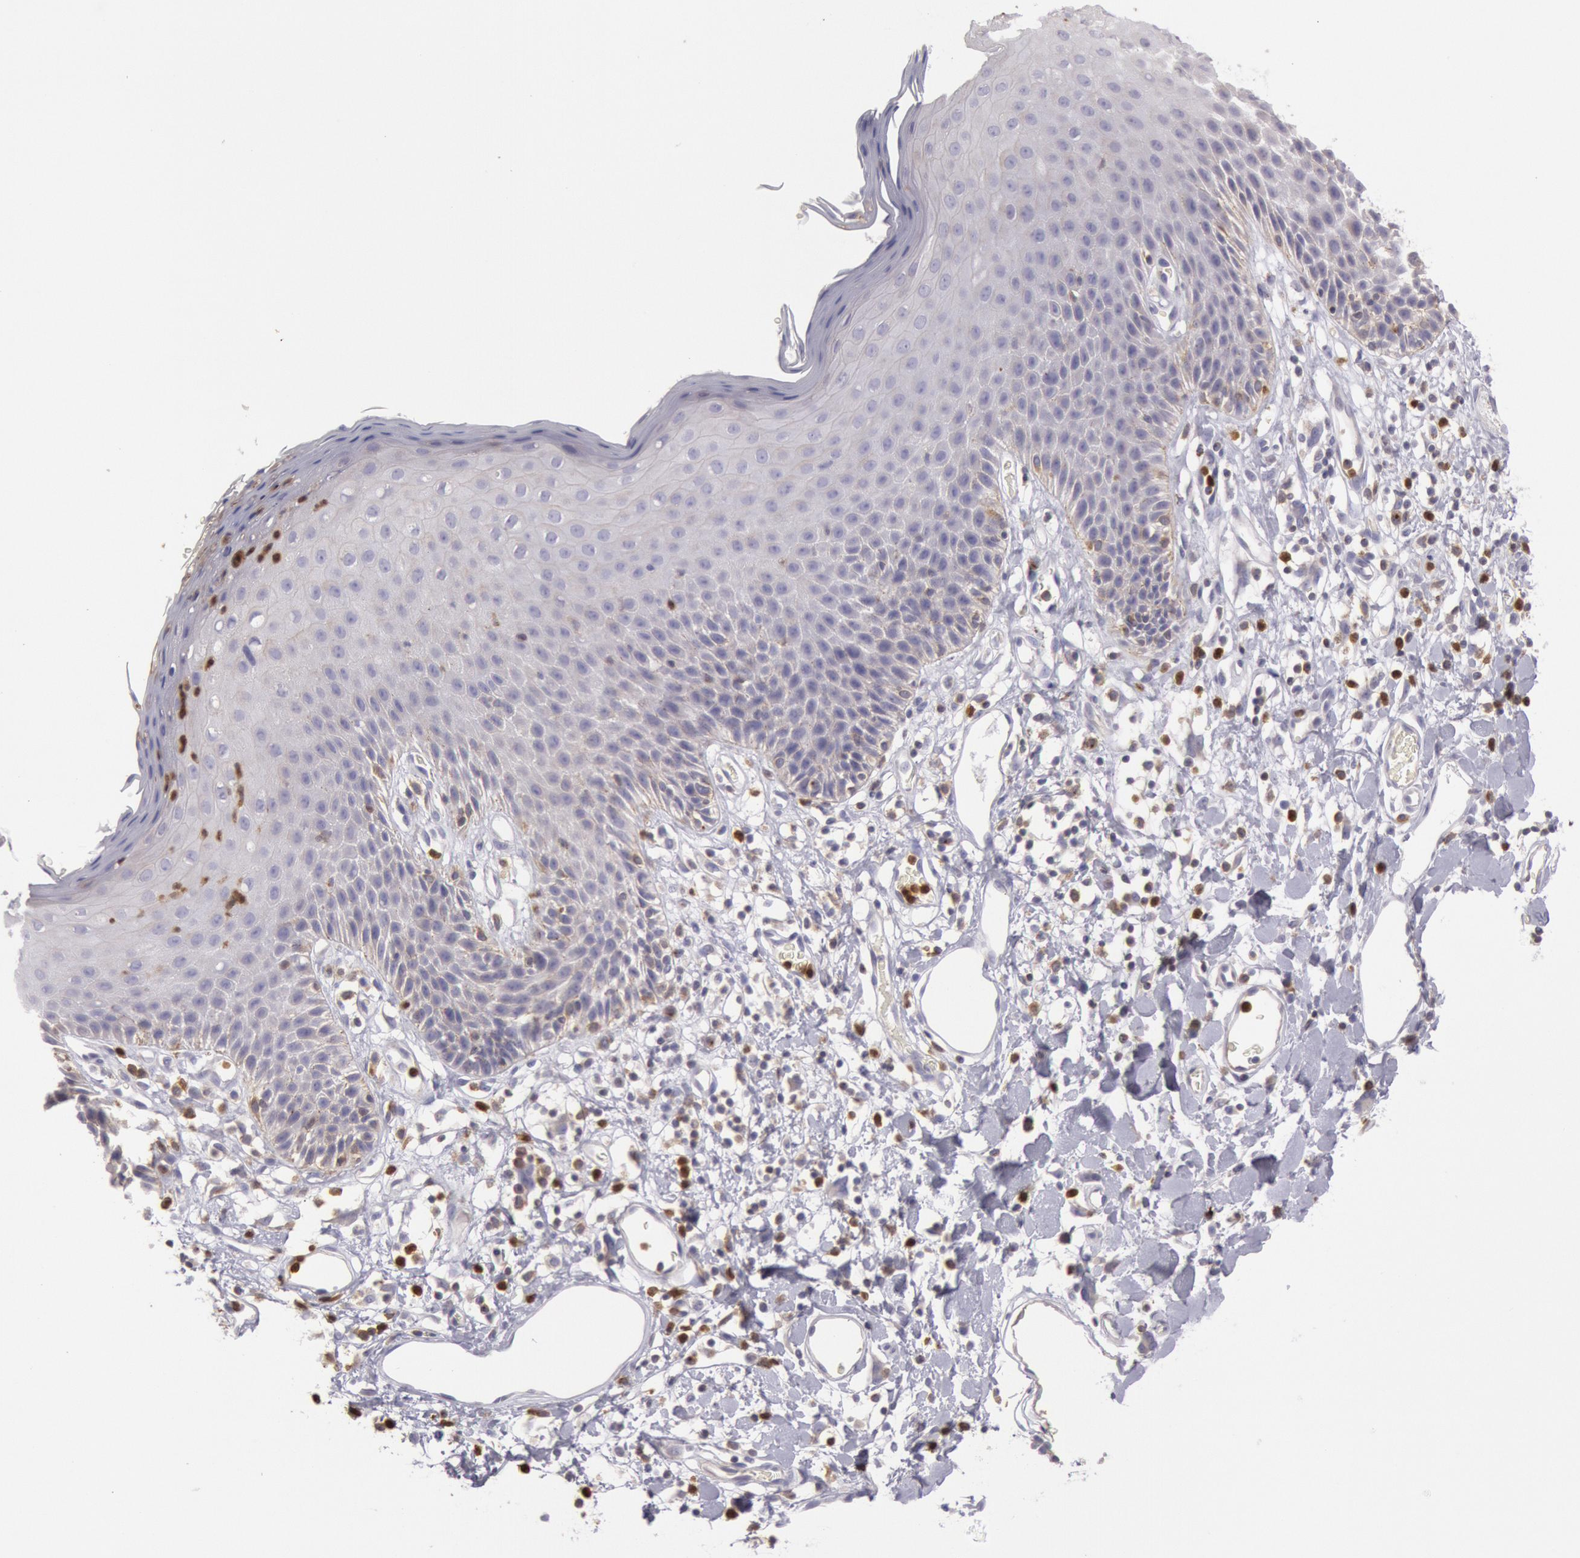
{"staining": {"intensity": "negative", "quantity": "none", "location": "none"}, "tissue": "skin", "cell_type": "Epidermal cells", "image_type": "normal", "snomed": [{"axis": "morphology", "description": "Normal tissue, NOS"}, {"axis": "topography", "description": "Vulva"}, {"axis": "topography", "description": "Peripheral nerve tissue"}], "caption": "This is a image of IHC staining of benign skin, which shows no expression in epidermal cells. (Stains: DAB (3,3'-diaminobenzidine) immunohistochemistry (IHC) with hematoxylin counter stain, Microscopy: brightfield microscopy at high magnification).", "gene": "RAB27A", "patient": {"sex": "female", "age": 68}}